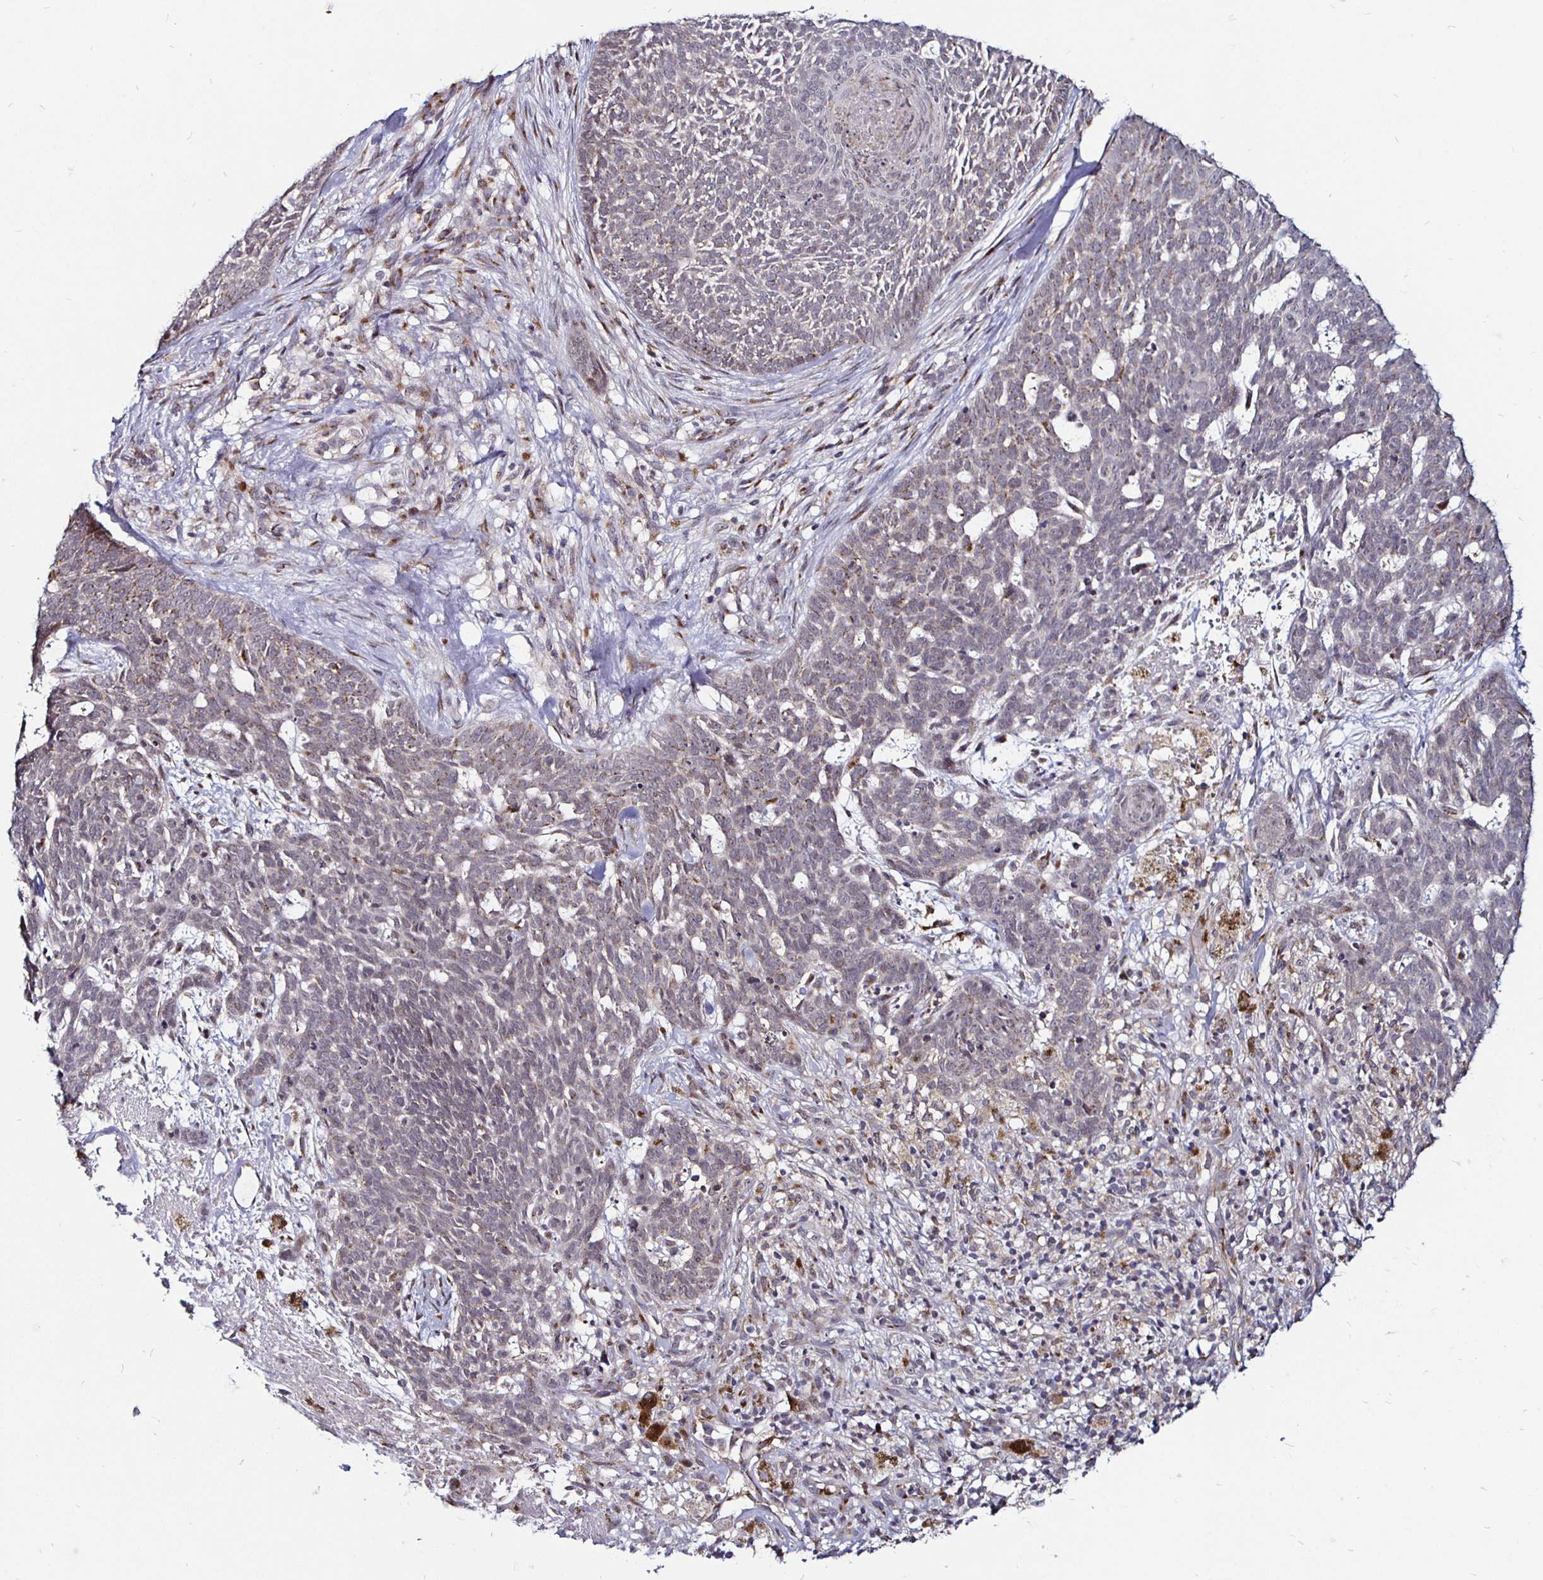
{"staining": {"intensity": "weak", "quantity": "<25%", "location": "cytoplasmic/membranous"}, "tissue": "skin cancer", "cell_type": "Tumor cells", "image_type": "cancer", "snomed": [{"axis": "morphology", "description": "Basal cell carcinoma"}, {"axis": "topography", "description": "Skin"}], "caption": "This is an immunohistochemistry (IHC) micrograph of basal cell carcinoma (skin). There is no expression in tumor cells.", "gene": "ATG3", "patient": {"sex": "female", "age": 78}}